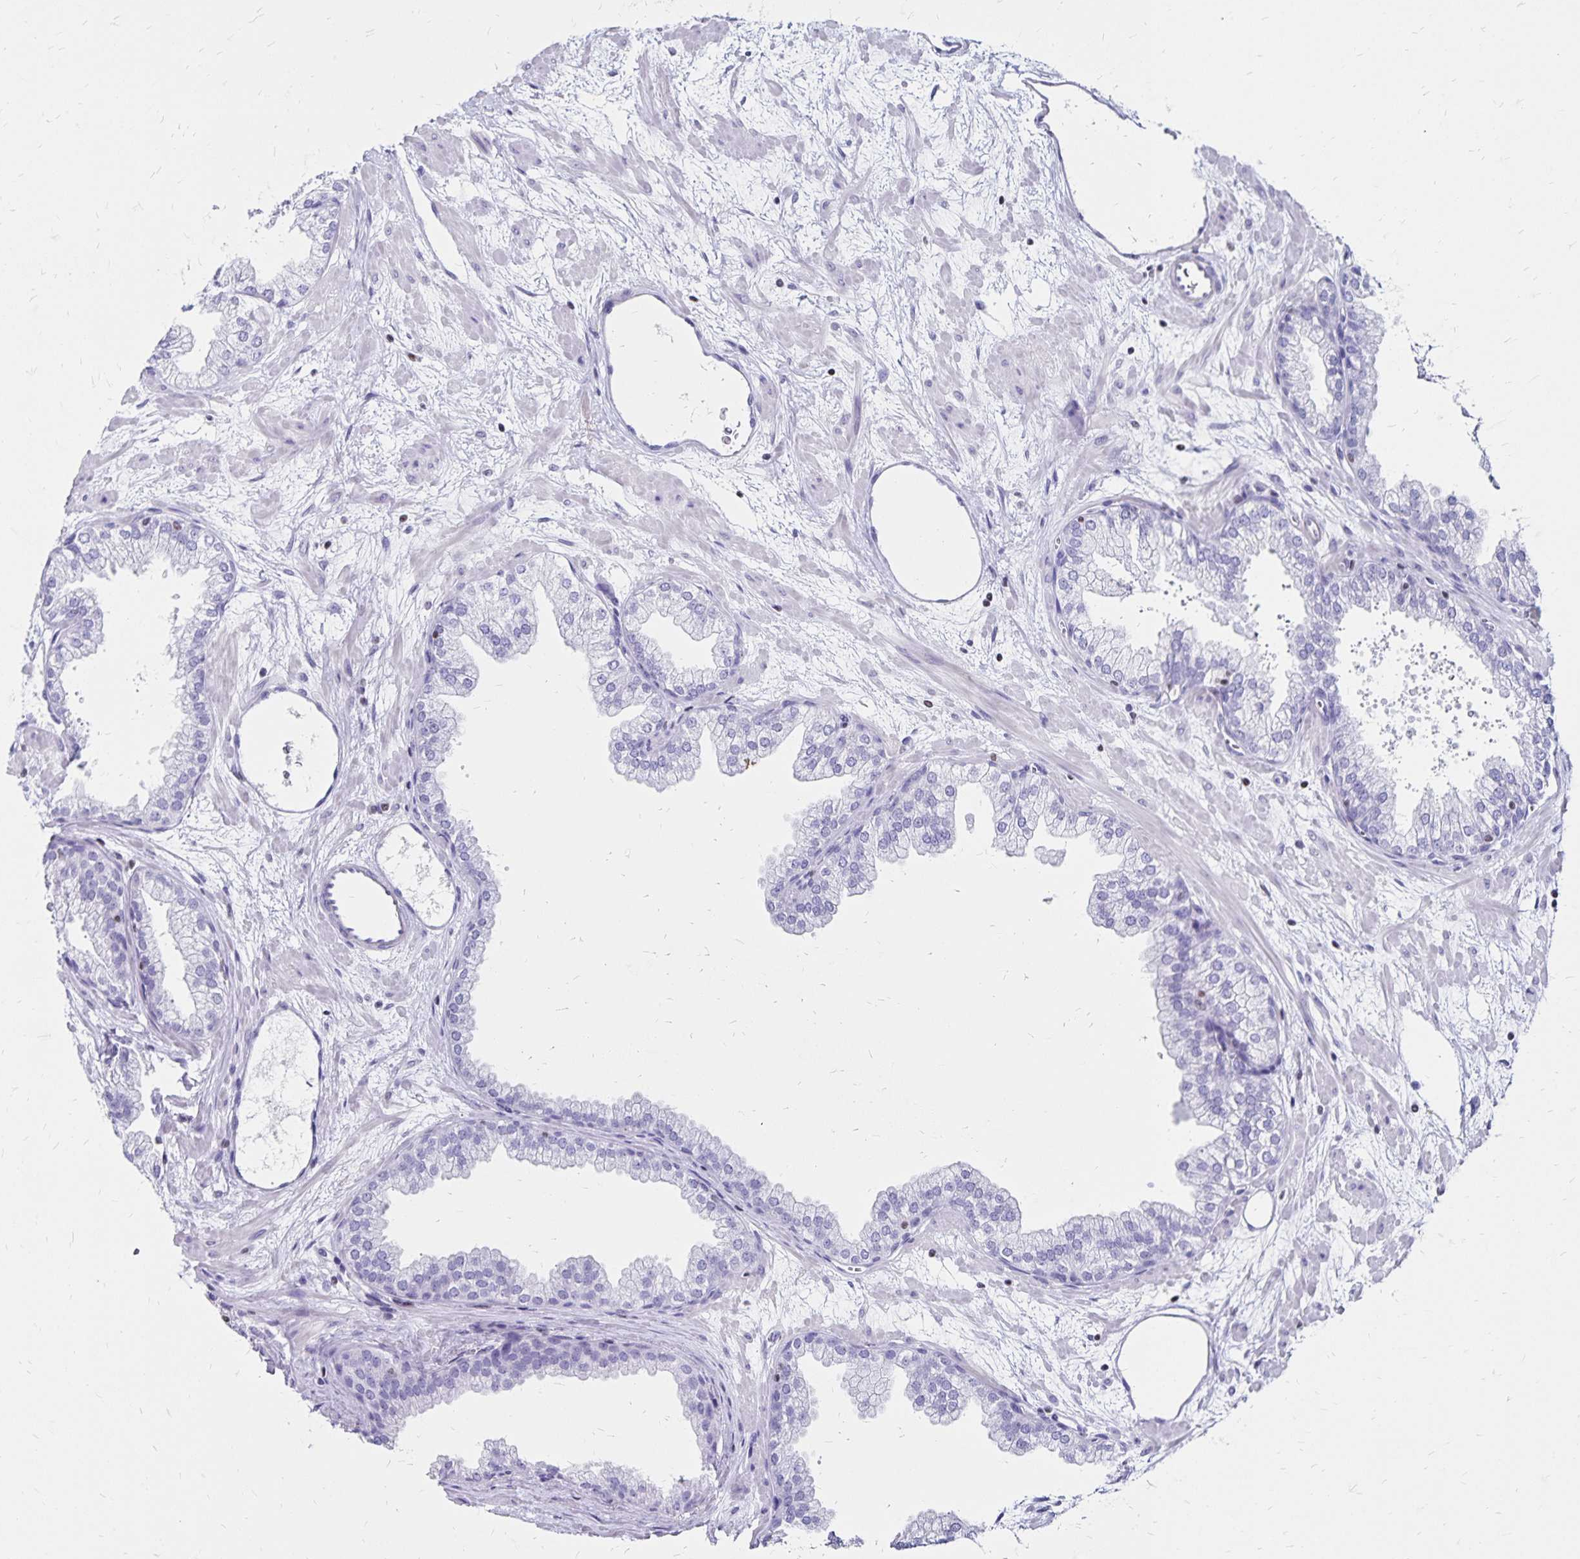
{"staining": {"intensity": "negative", "quantity": "none", "location": "none"}, "tissue": "prostate", "cell_type": "Glandular cells", "image_type": "normal", "snomed": [{"axis": "morphology", "description": "Normal tissue, NOS"}, {"axis": "topography", "description": "Prostate"}], "caption": "A photomicrograph of prostate stained for a protein demonstrates no brown staining in glandular cells. (DAB (3,3'-diaminobenzidine) IHC visualized using brightfield microscopy, high magnification).", "gene": "IKZF1", "patient": {"sex": "male", "age": 37}}